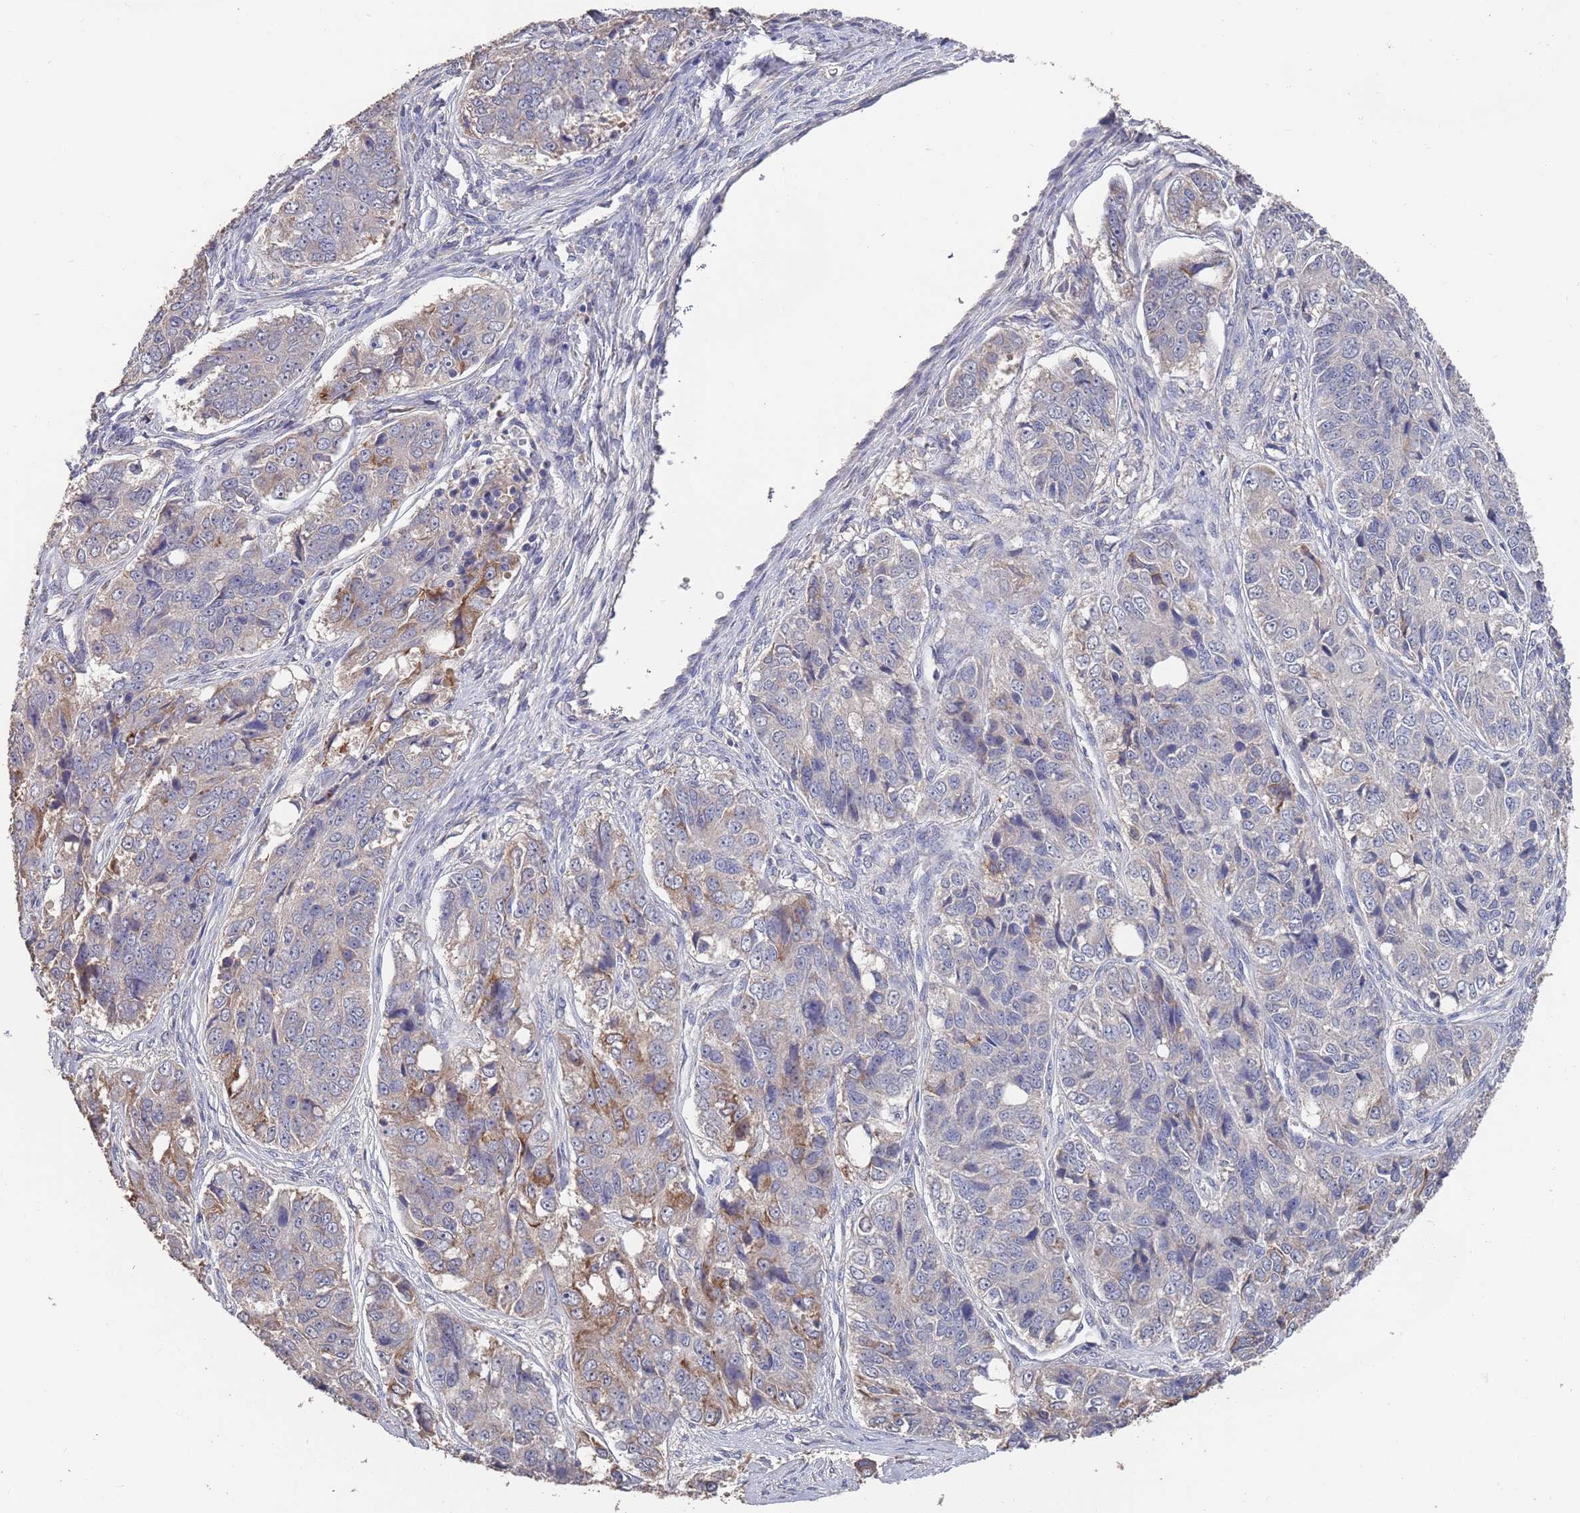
{"staining": {"intensity": "moderate", "quantity": "<25%", "location": "cytoplasmic/membranous"}, "tissue": "ovarian cancer", "cell_type": "Tumor cells", "image_type": "cancer", "snomed": [{"axis": "morphology", "description": "Carcinoma, endometroid"}, {"axis": "topography", "description": "Ovary"}], "caption": "DAB (3,3'-diaminobenzidine) immunohistochemical staining of human endometroid carcinoma (ovarian) reveals moderate cytoplasmic/membranous protein expression in approximately <25% of tumor cells.", "gene": "BTBD18", "patient": {"sex": "female", "age": 51}}